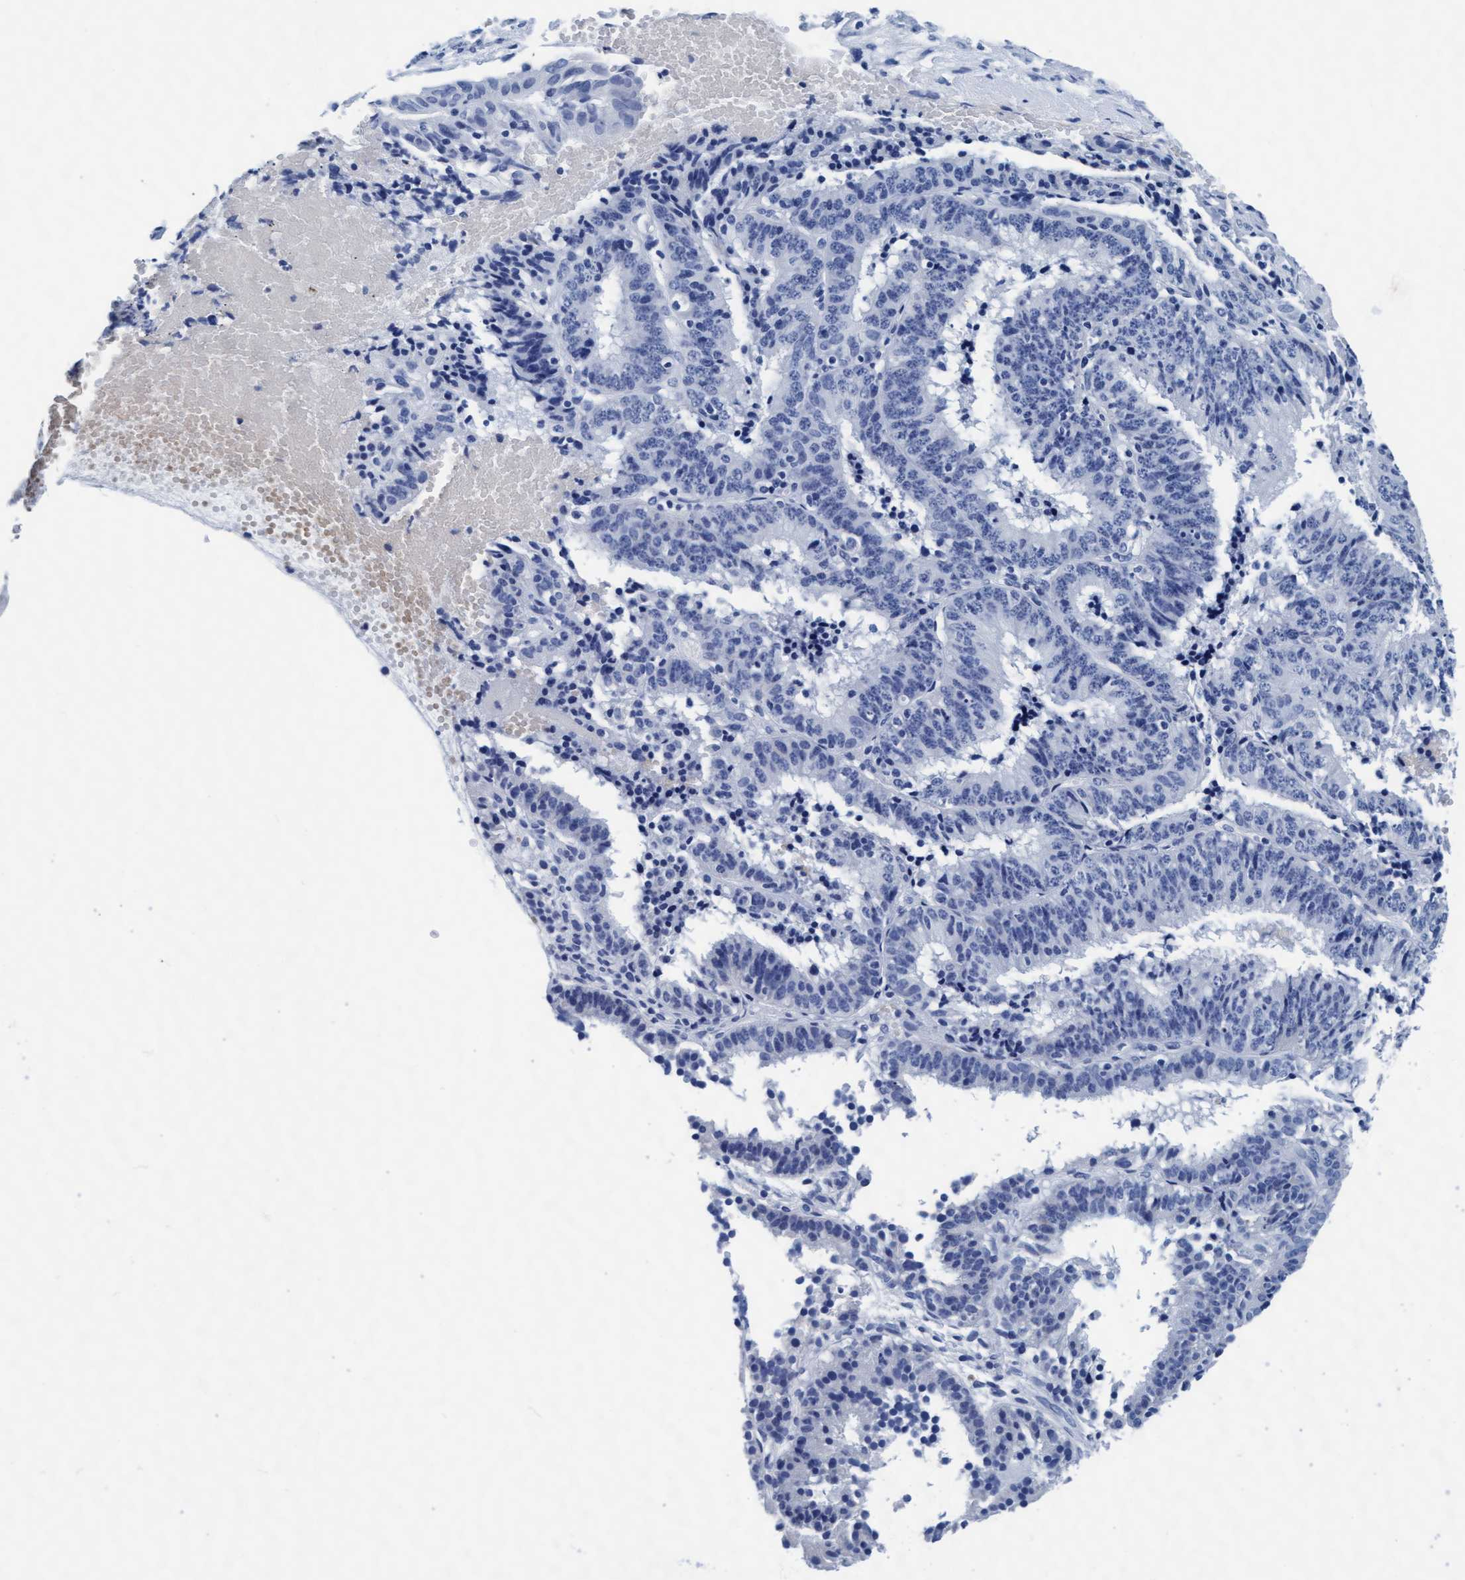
{"staining": {"intensity": "negative", "quantity": "none", "location": "none"}, "tissue": "endometrial cancer", "cell_type": "Tumor cells", "image_type": "cancer", "snomed": [{"axis": "morphology", "description": "Adenocarcinoma, NOS"}, {"axis": "topography", "description": "Endometrium"}], "caption": "Histopathology image shows no protein expression in tumor cells of endometrial adenocarcinoma tissue. Nuclei are stained in blue.", "gene": "ARSG", "patient": {"sex": "female", "age": 51}}